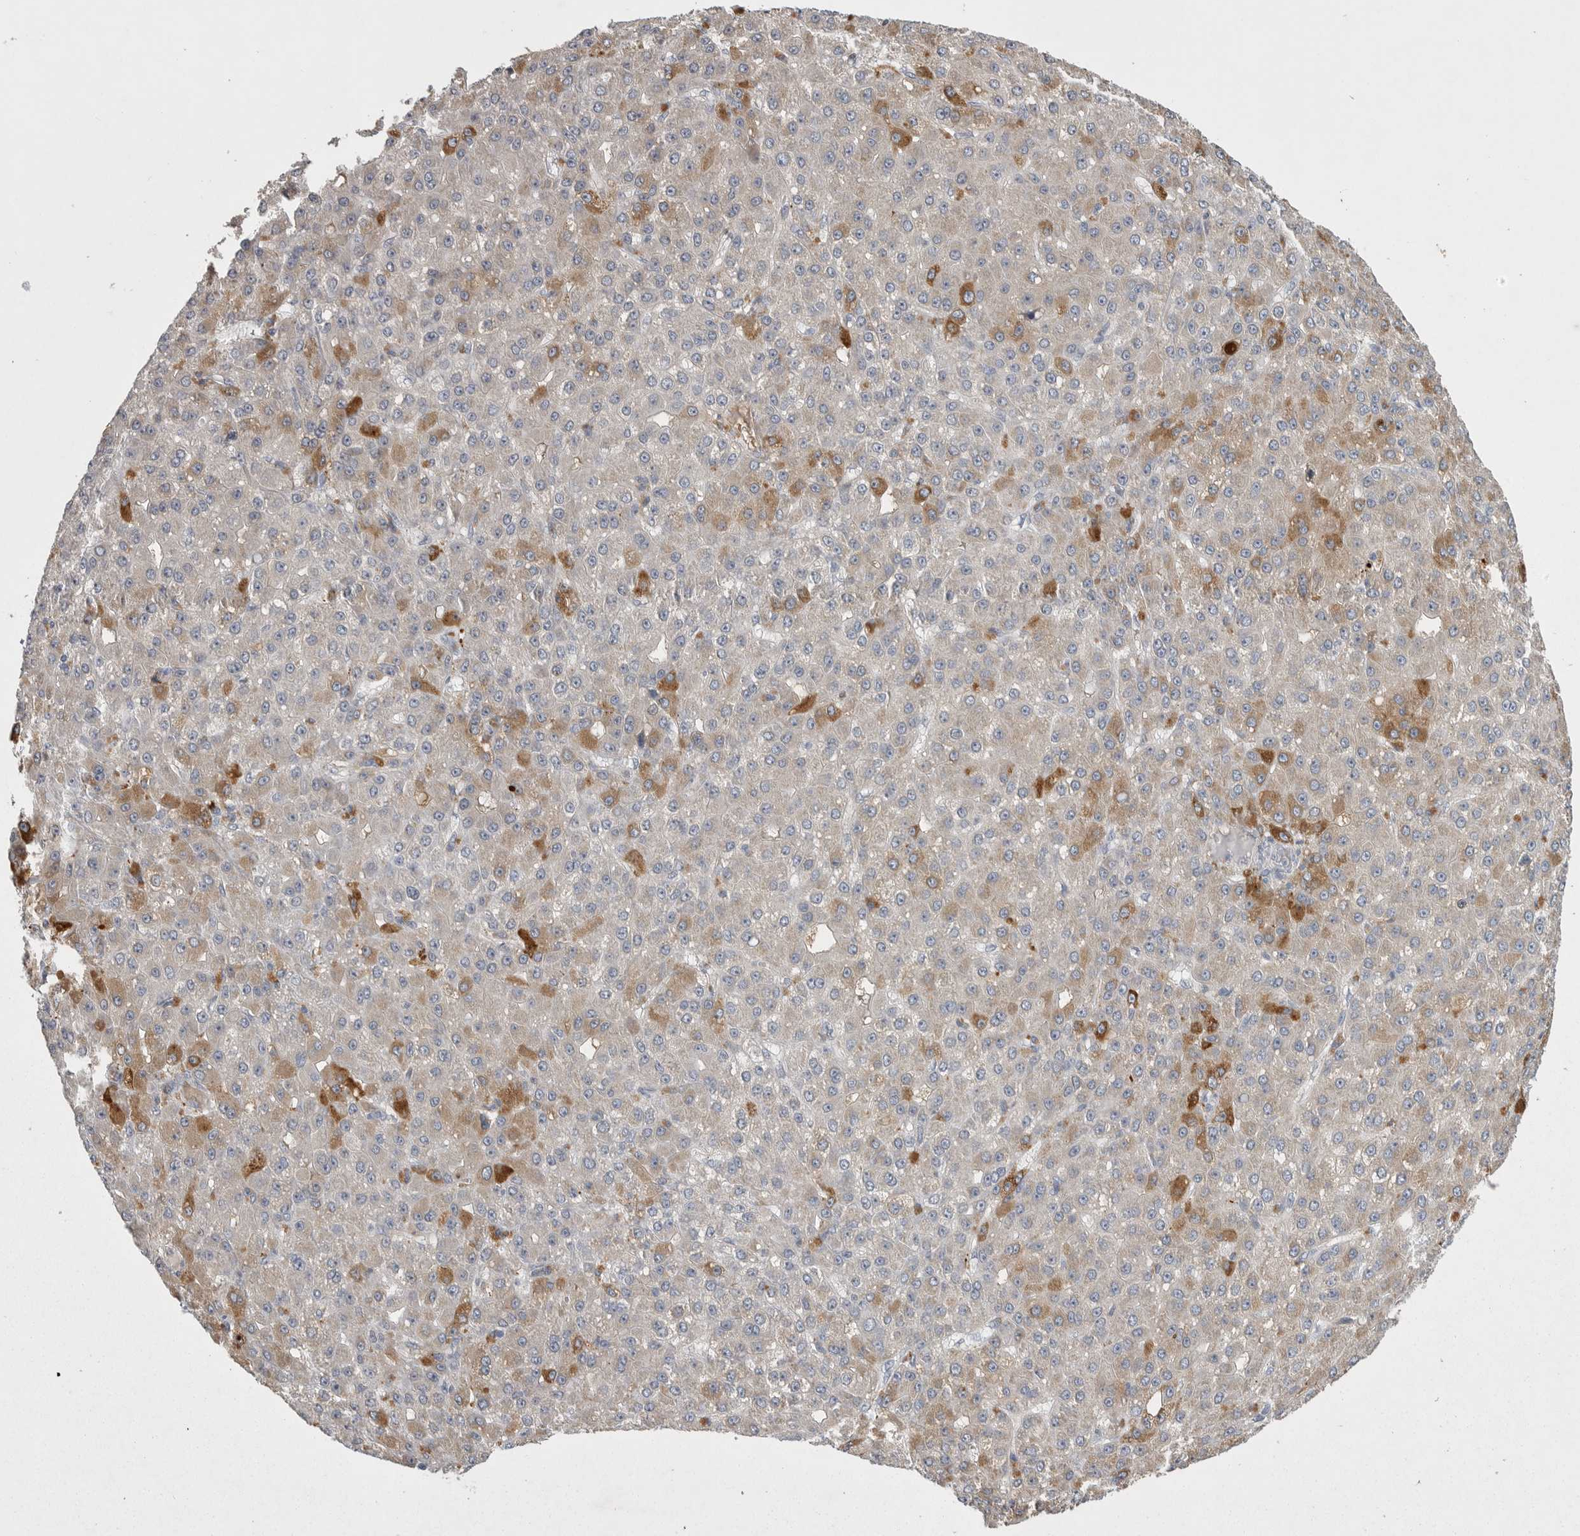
{"staining": {"intensity": "moderate", "quantity": "<25%", "location": "cytoplasmic/membranous"}, "tissue": "liver cancer", "cell_type": "Tumor cells", "image_type": "cancer", "snomed": [{"axis": "morphology", "description": "Carcinoma, Hepatocellular, NOS"}, {"axis": "topography", "description": "Liver"}], "caption": "Liver hepatocellular carcinoma tissue demonstrates moderate cytoplasmic/membranous expression in about <25% of tumor cells, visualized by immunohistochemistry.", "gene": "CRP", "patient": {"sex": "male", "age": 67}}